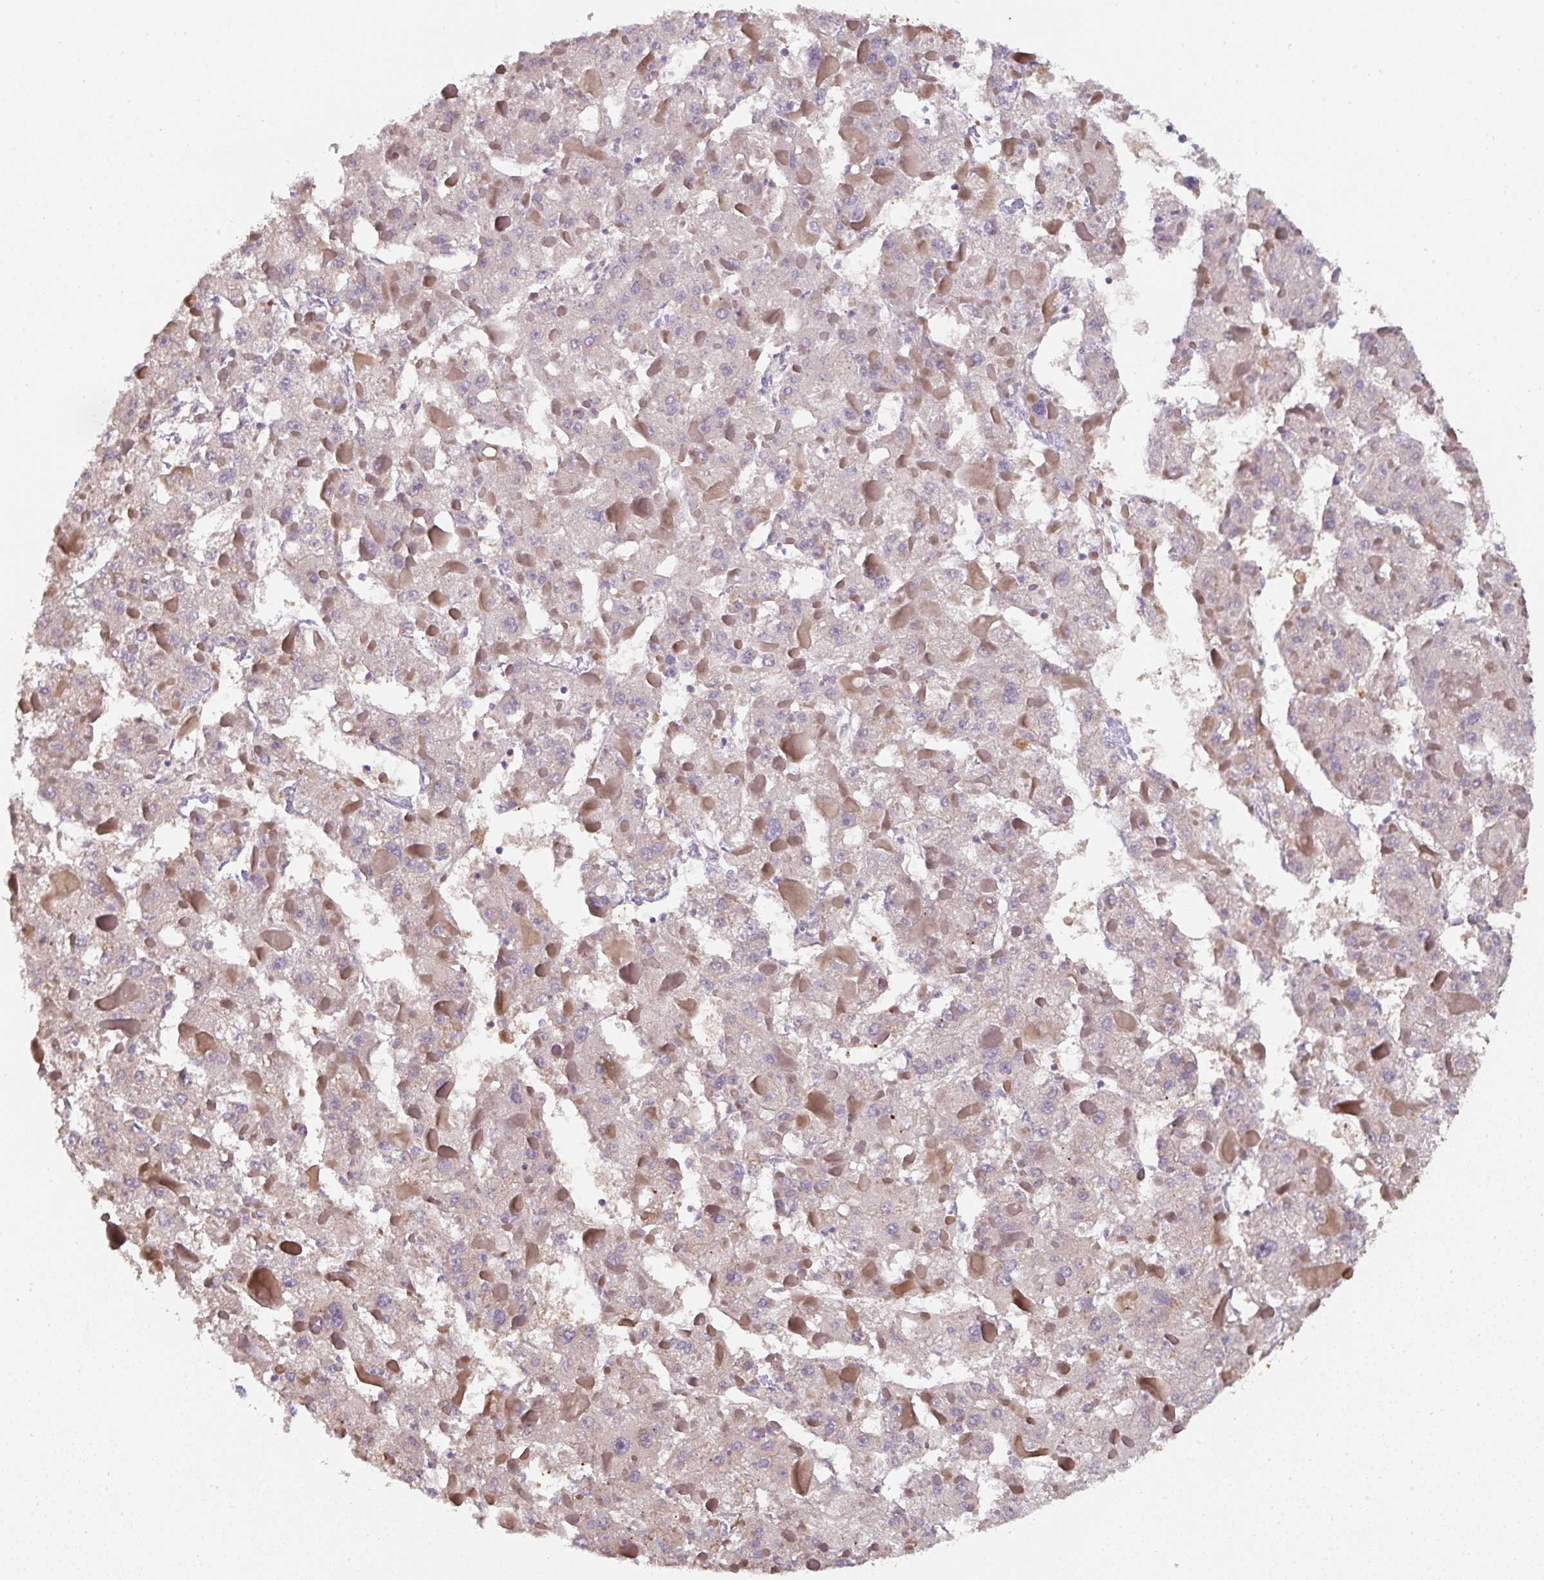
{"staining": {"intensity": "negative", "quantity": "none", "location": "none"}, "tissue": "liver cancer", "cell_type": "Tumor cells", "image_type": "cancer", "snomed": [{"axis": "morphology", "description": "Carcinoma, Hepatocellular, NOS"}, {"axis": "topography", "description": "Liver"}], "caption": "A micrograph of human liver hepatocellular carcinoma is negative for staining in tumor cells. (DAB (3,3'-diaminobenzidine) IHC, high magnification).", "gene": "ST13", "patient": {"sex": "female", "age": 73}}